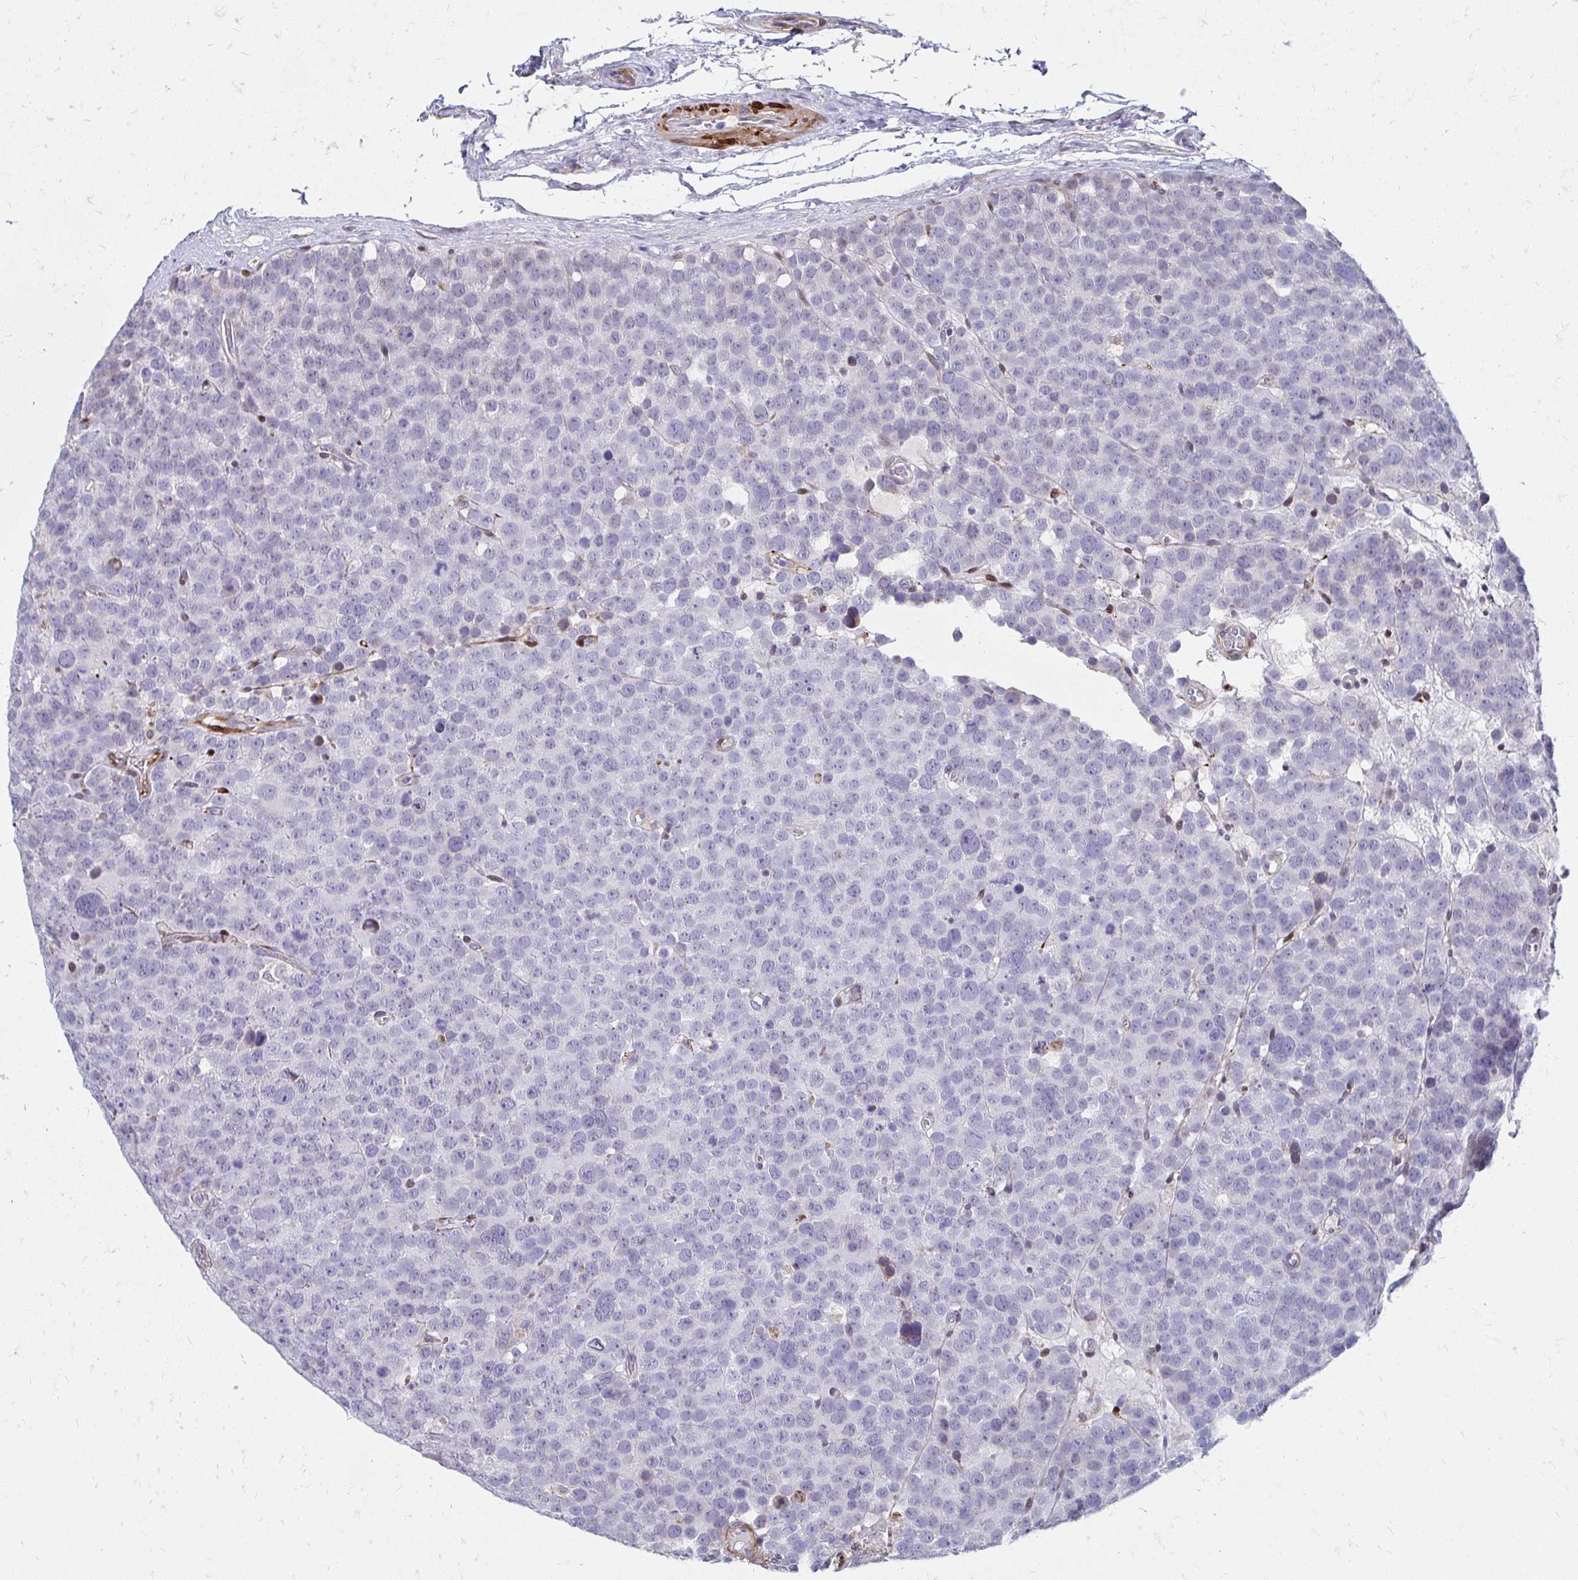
{"staining": {"intensity": "negative", "quantity": "none", "location": "none"}, "tissue": "testis cancer", "cell_type": "Tumor cells", "image_type": "cancer", "snomed": [{"axis": "morphology", "description": "Seminoma, NOS"}, {"axis": "topography", "description": "Testis"}], "caption": "Immunohistochemistry photomicrograph of testis cancer stained for a protein (brown), which shows no expression in tumor cells.", "gene": "CDKL1", "patient": {"sex": "male", "age": 71}}